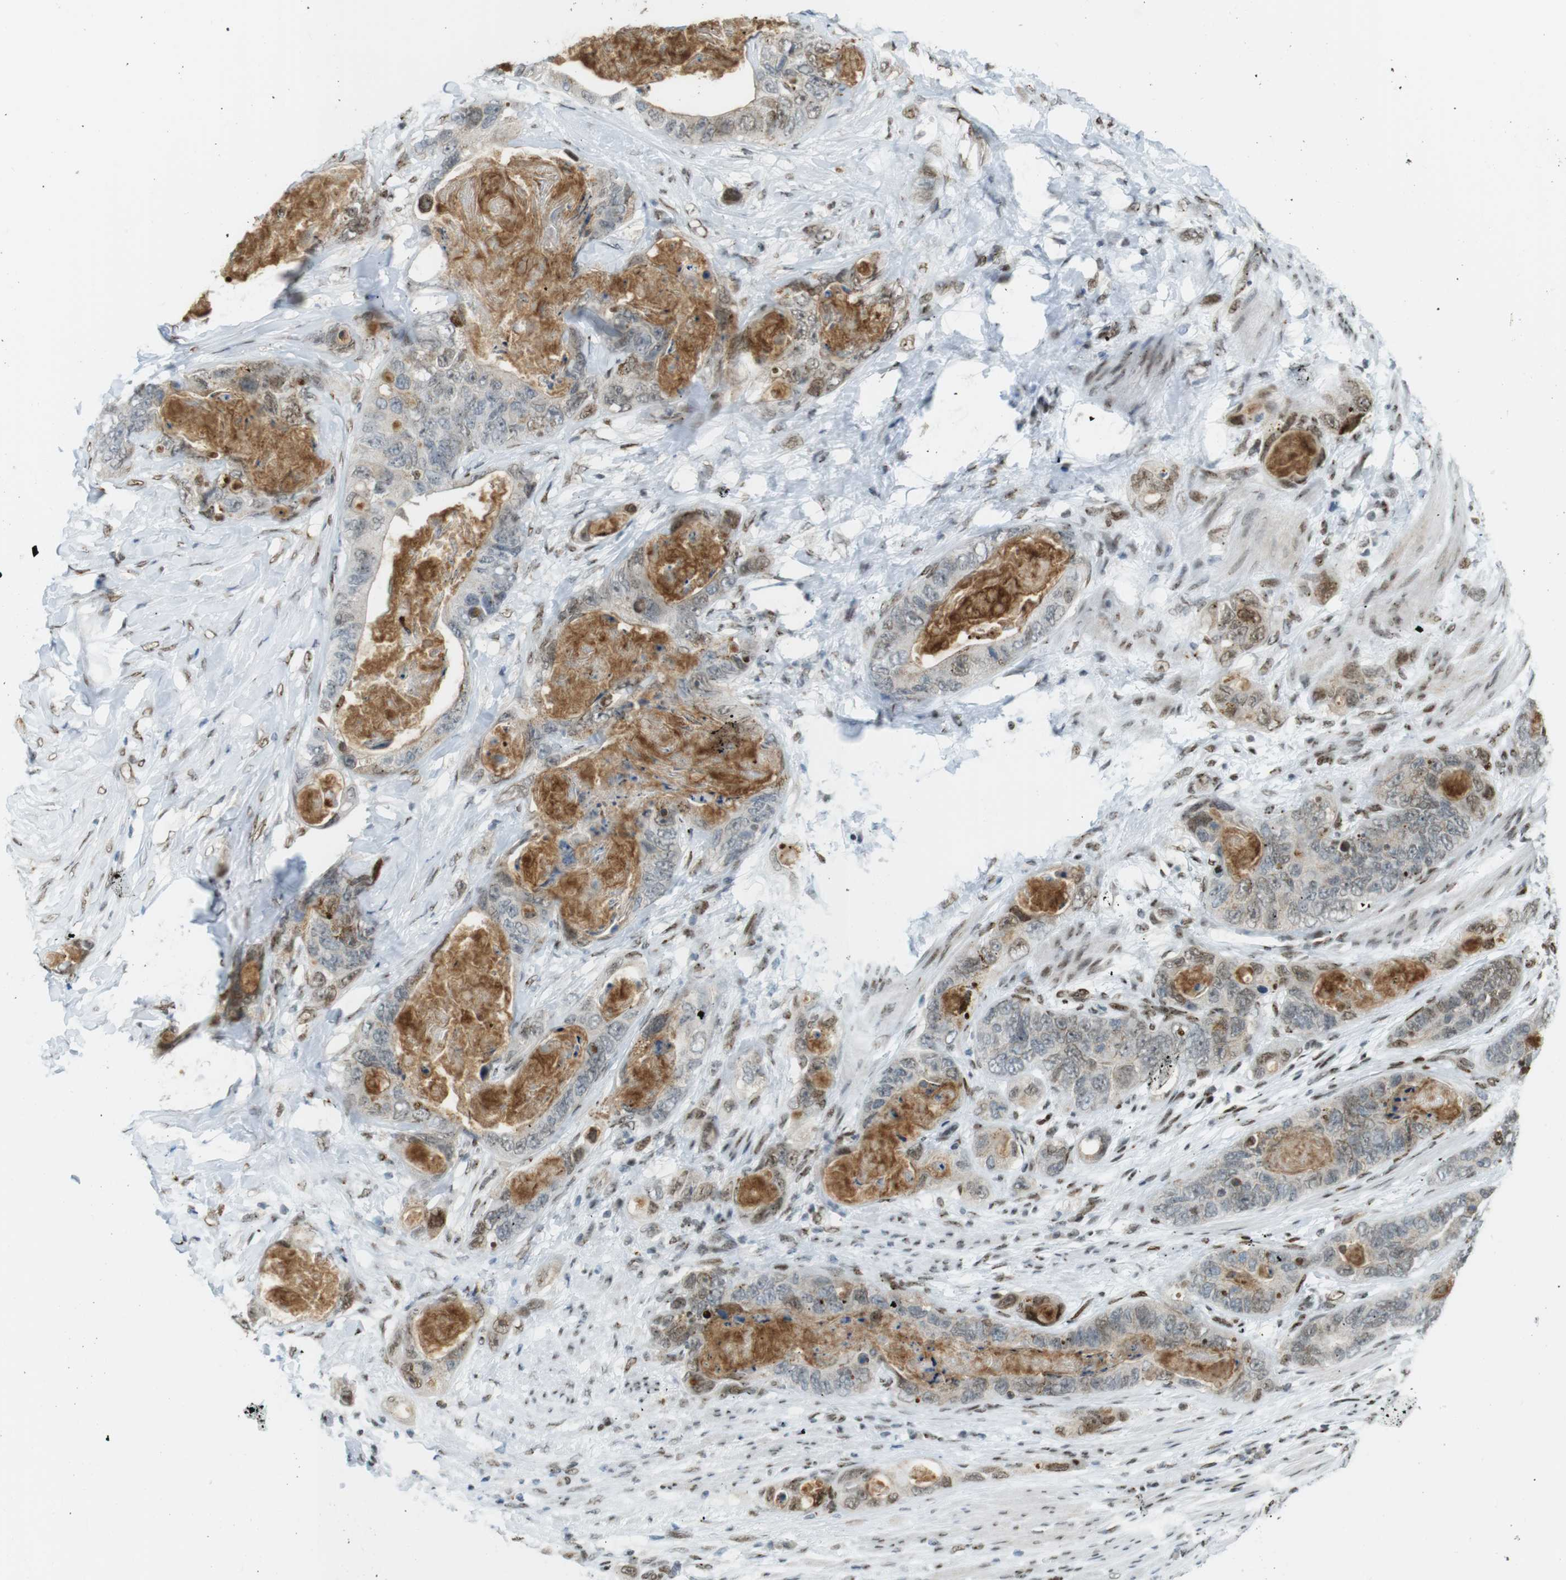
{"staining": {"intensity": "weak", "quantity": "<25%", "location": "nuclear"}, "tissue": "stomach cancer", "cell_type": "Tumor cells", "image_type": "cancer", "snomed": [{"axis": "morphology", "description": "Adenocarcinoma, NOS"}, {"axis": "topography", "description": "Stomach"}], "caption": "DAB (3,3'-diaminobenzidine) immunohistochemical staining of stomach cancer reveals no significant positivity in tumor cells.", "gene": "UBB", "patient": {"sex": "female", "age": 89}}